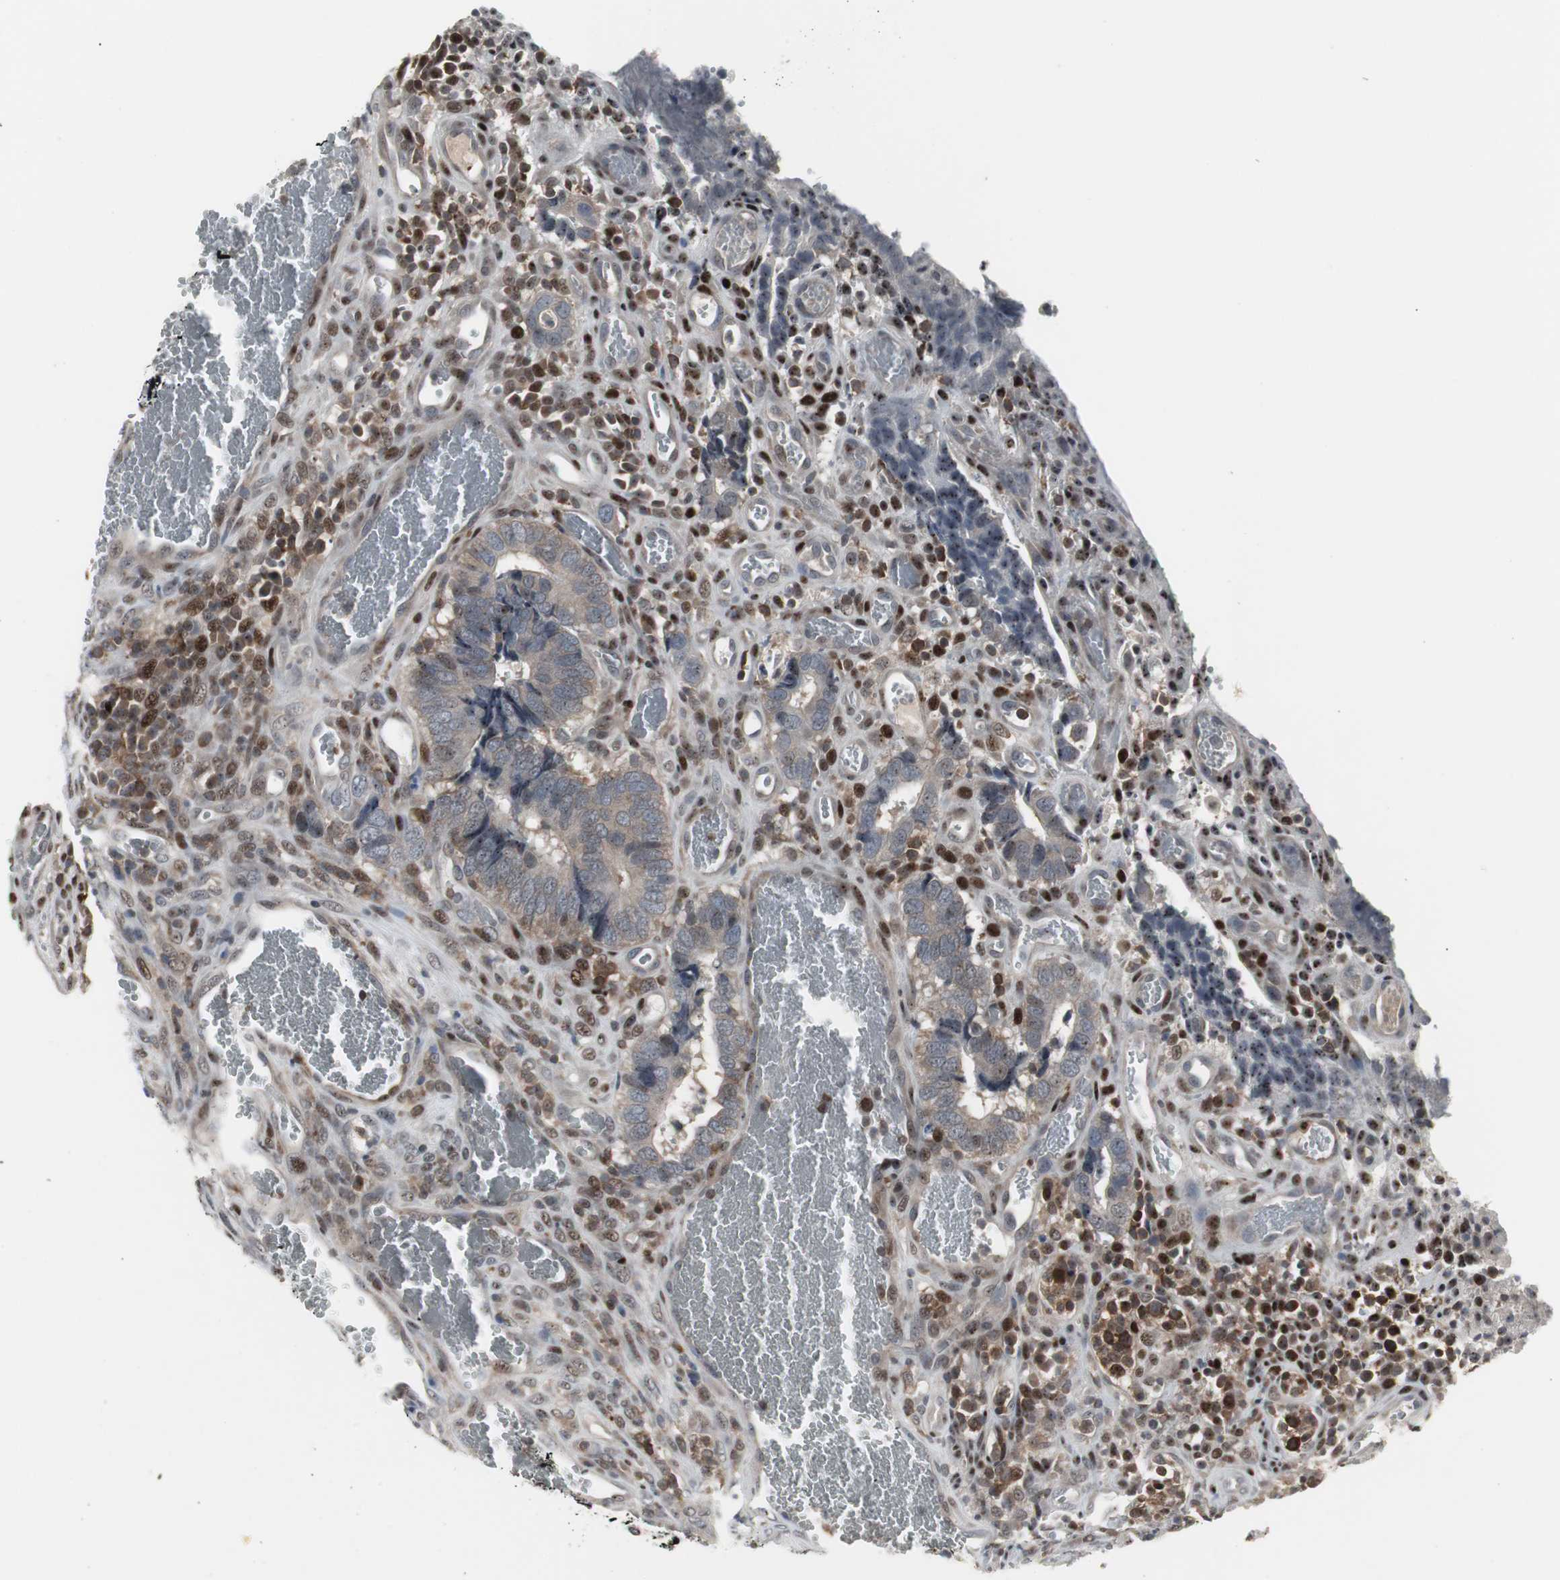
{"staining": {"intensity": "weak", "quantity": "<25%", "location": "cytoplasmic/membranous"}, "tissue": "colorectal cancer", "cell_type": "Tumor cells", "image_type": "cancer", "snomed": [{"axis": "morphology", "description": "Adenocarcinoma, NOS"}, {"axis": "topography", "description": "Colon"}], "caption": "The immunohistochemistry (IHC) photomicrograph has no significant staining in tumor cells of colorectal adenocarcinoma tissue. The staining is performed using DAB (3,3'-diaminobenzidine) brown chromogen with nuclei counter-stained in using hematoxylin.", "gene": "GRK2", "patient": {"sex": "male", "age": 72}}